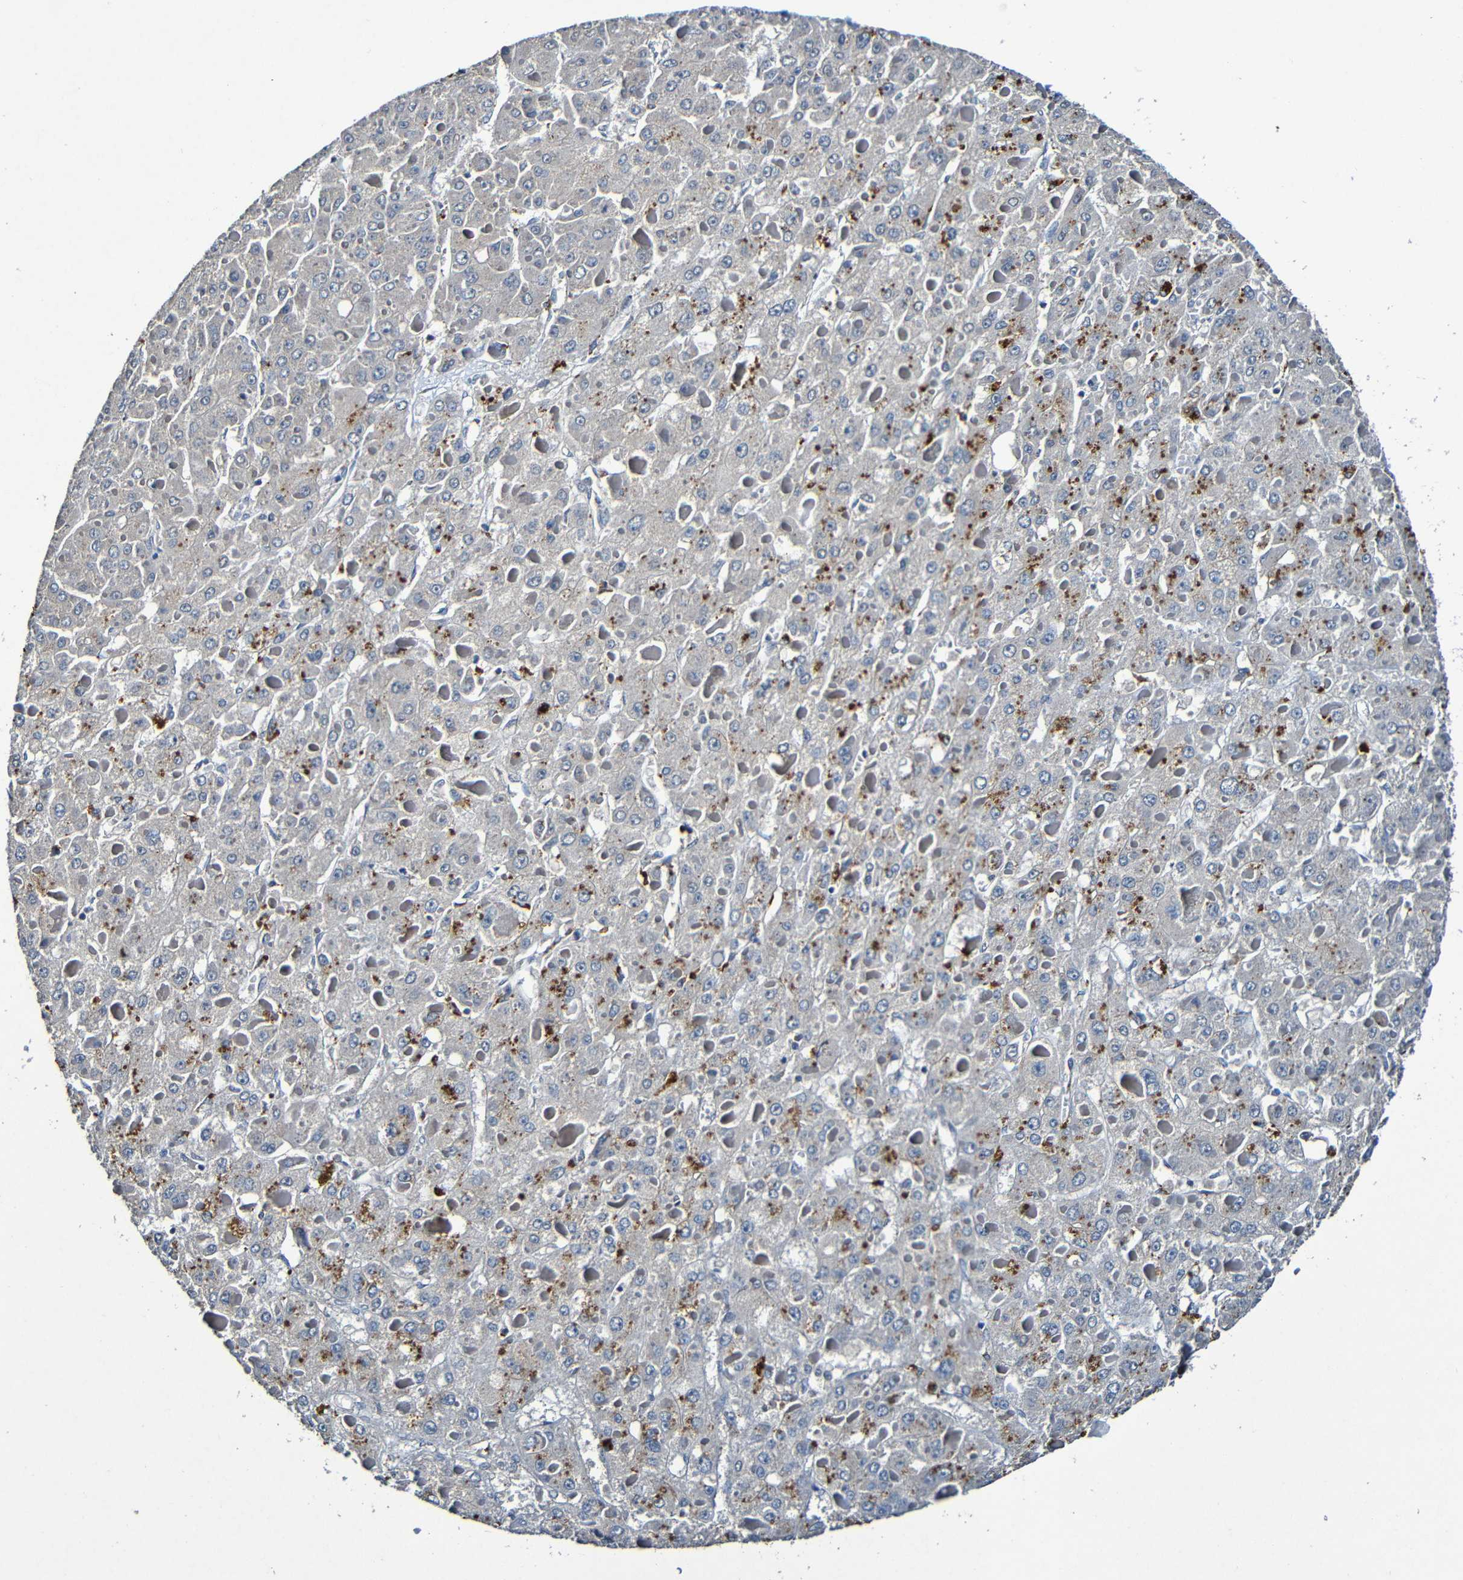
{"staining": {"intensity": "strong", "quantity": "<25%", "location": "cytoplasmic/membranous"}, "tissue": "liver cancer", "cell_type": "Tumor cells", "image_type": "cancer", "snomed": [{"axis": "morphology", "description": "Carcinoma, Hepatocellular, NOS"}, {"axis": "topography", "description": "Liver"}], "caption": "Liver hepatocellular carcinoma was stained to show a protein in brown. There is medium levels of strong cytoplasmic/membranous positivity in approximately <25% of tumor cells. (DAB (3,3'-diaminobenzidine) IHC, brown staining for protein, blue staining for nuclei).", "gene": "LRRC70", "patient": {"sex": "female", "age": 73}}